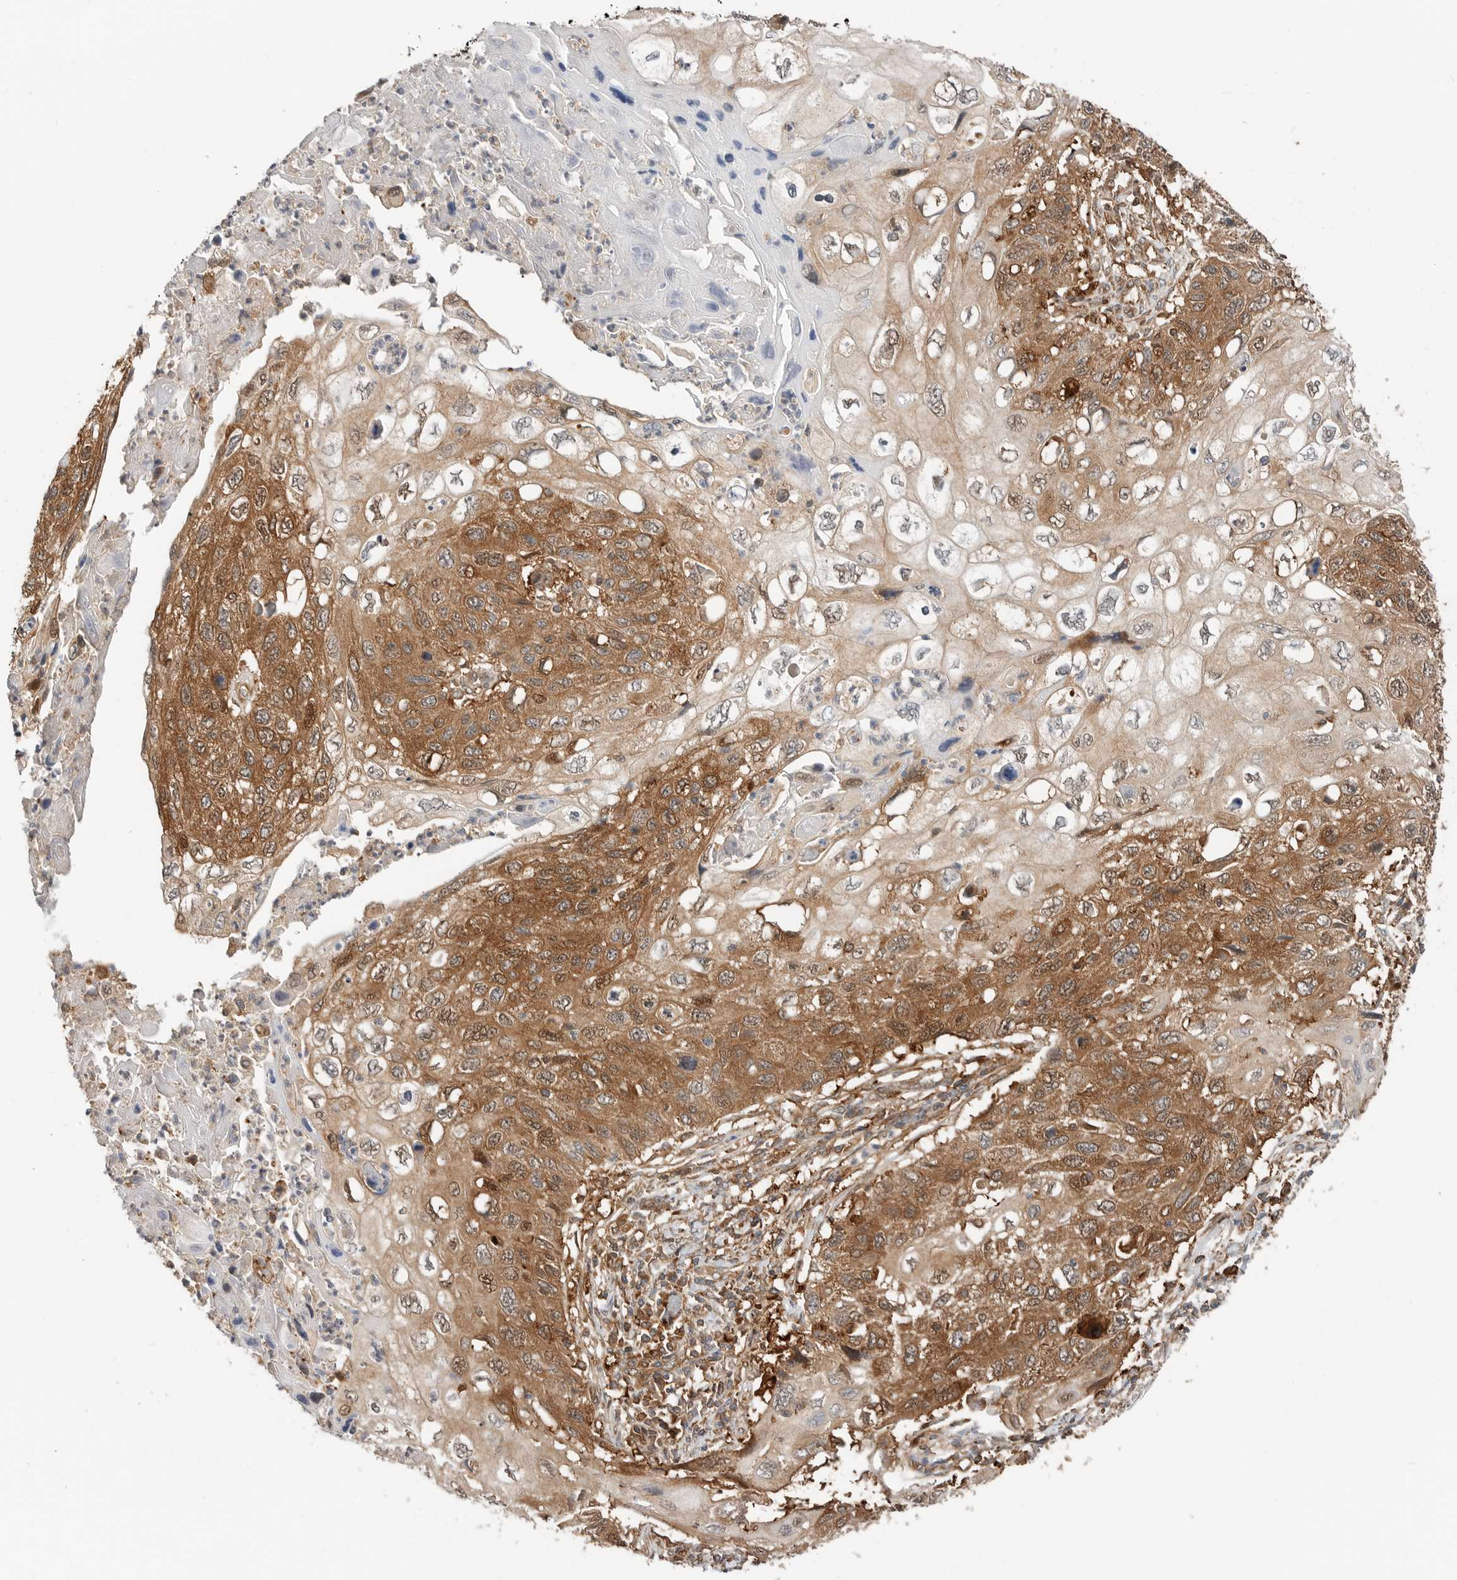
{"staining": {"intensity": "moderate", "quantity": ">75%", "location": "cytoplasmic/membranous,nuclear"}, "tissue": "cervical cancer", "cell_type": "Tumor cells", "image_type": "cancer", "snomed": [{"axis": "morphology", "description": "Squamous cell carcinoma, NOS"}, {"axis": "topography", "description": "Cervix"}], "caption": "Cervical cancer (squamous cell carcinoma) tissue demonstrates moderate cytoplasmic/membranous and nuclear positivity in approximately >75% of tumor cells, visualized by immunohistochemistry. (Brightfield microscopy of DAB IHC at high magnification).", "gene": "XPNPEP1", "patient": {"sex": "female", "age": 70}}